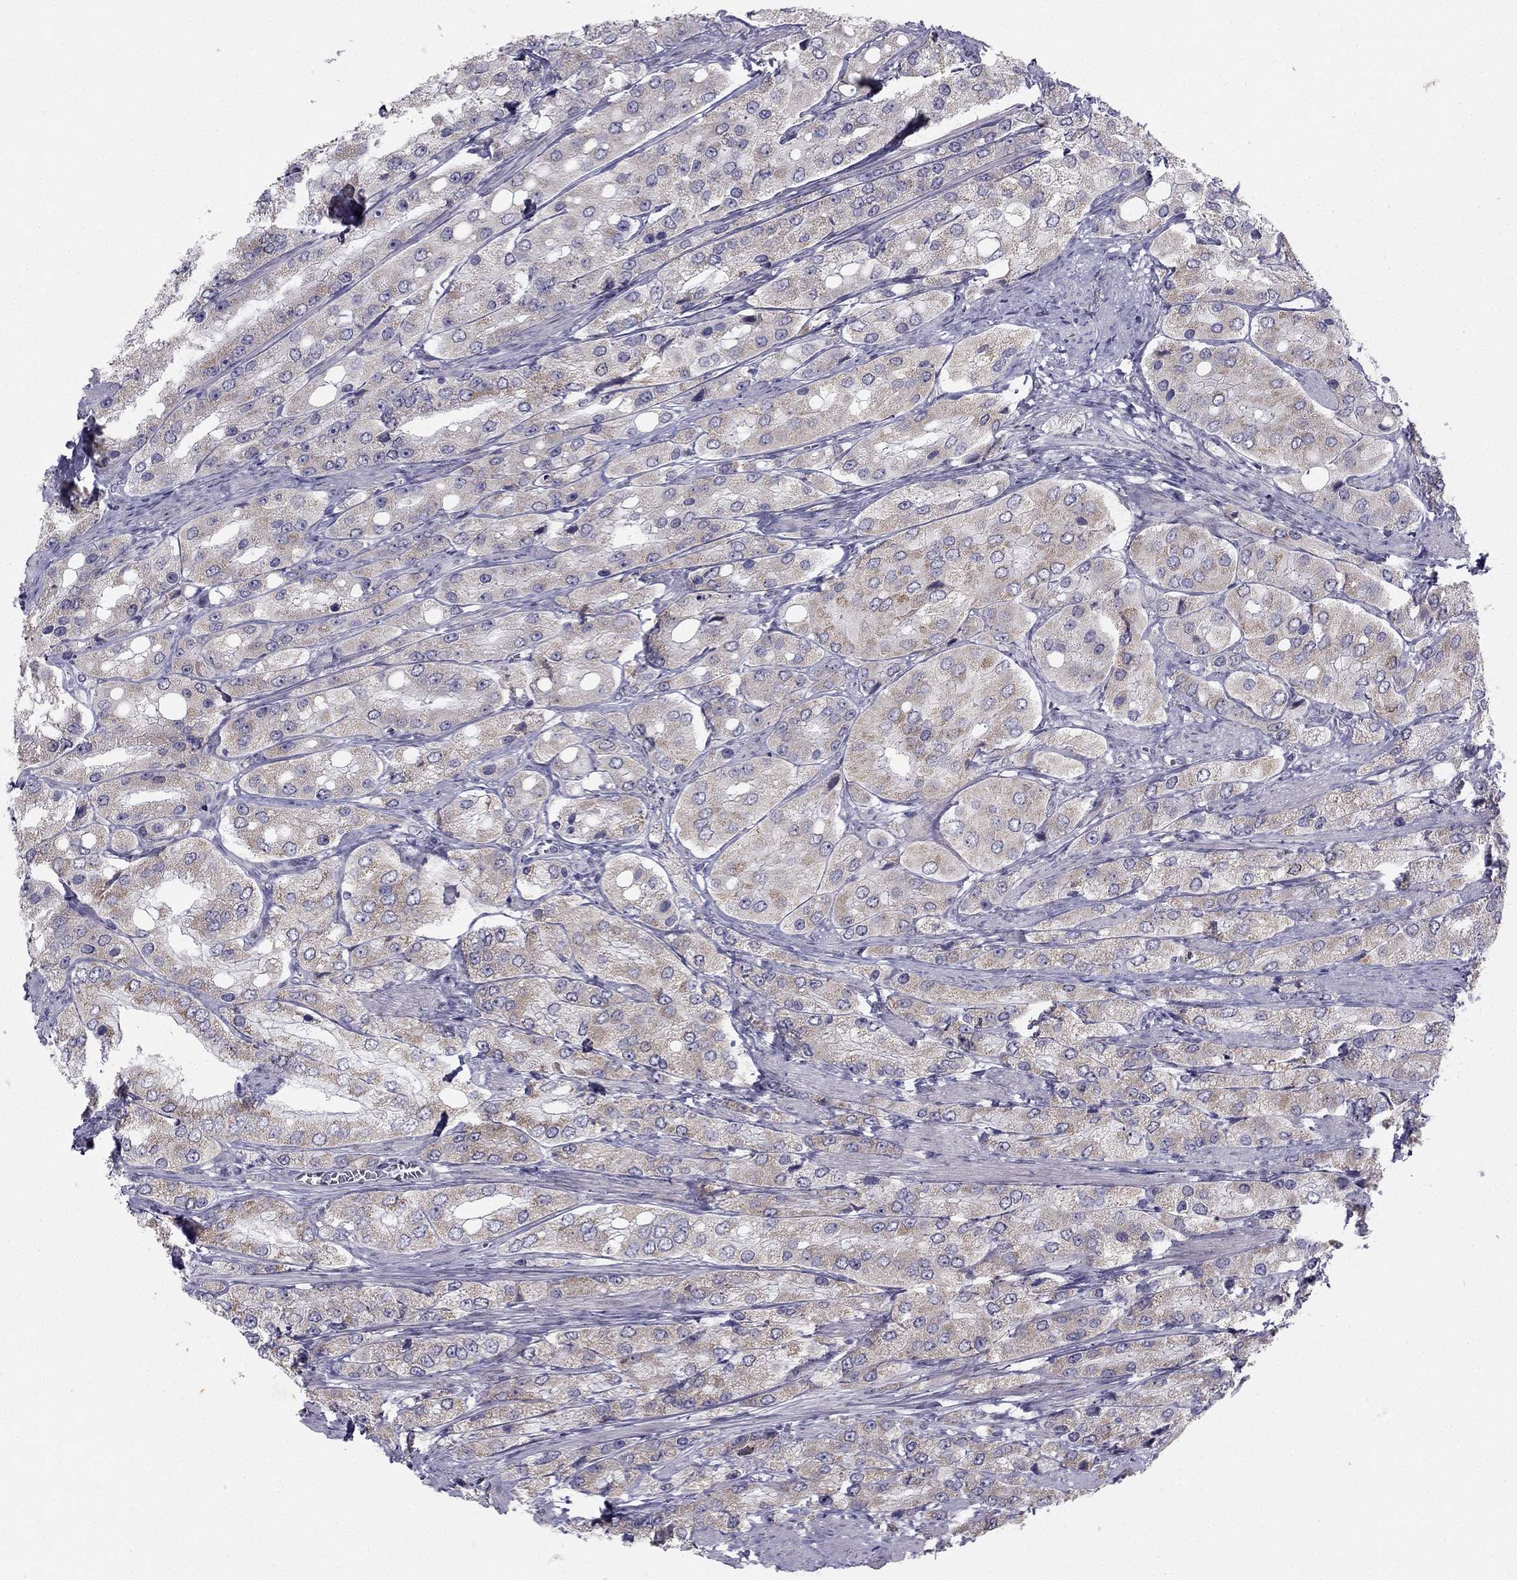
{"staining": {"intensity": "weak", "quantity": ">75%", "location": "cytoplasmic/membranous"}, "tissue": "prostate cancer", "cell_type": "Tumor cells", "image_type": "cancer", "snomed": [{"axis": "morphology", "description": "Adenocarcinoma, Low grade"}, {"axis": "topography", "description": "Prostate"}], "caption": "Immunohistochemical staining of human prostate cancer demonstrates low levels of weak cytoplasmic/membranous protein expression in approximately >75% of tumor cells.", "gene": "TRPS1", "patient": {"sex": "male", "age": 69}}